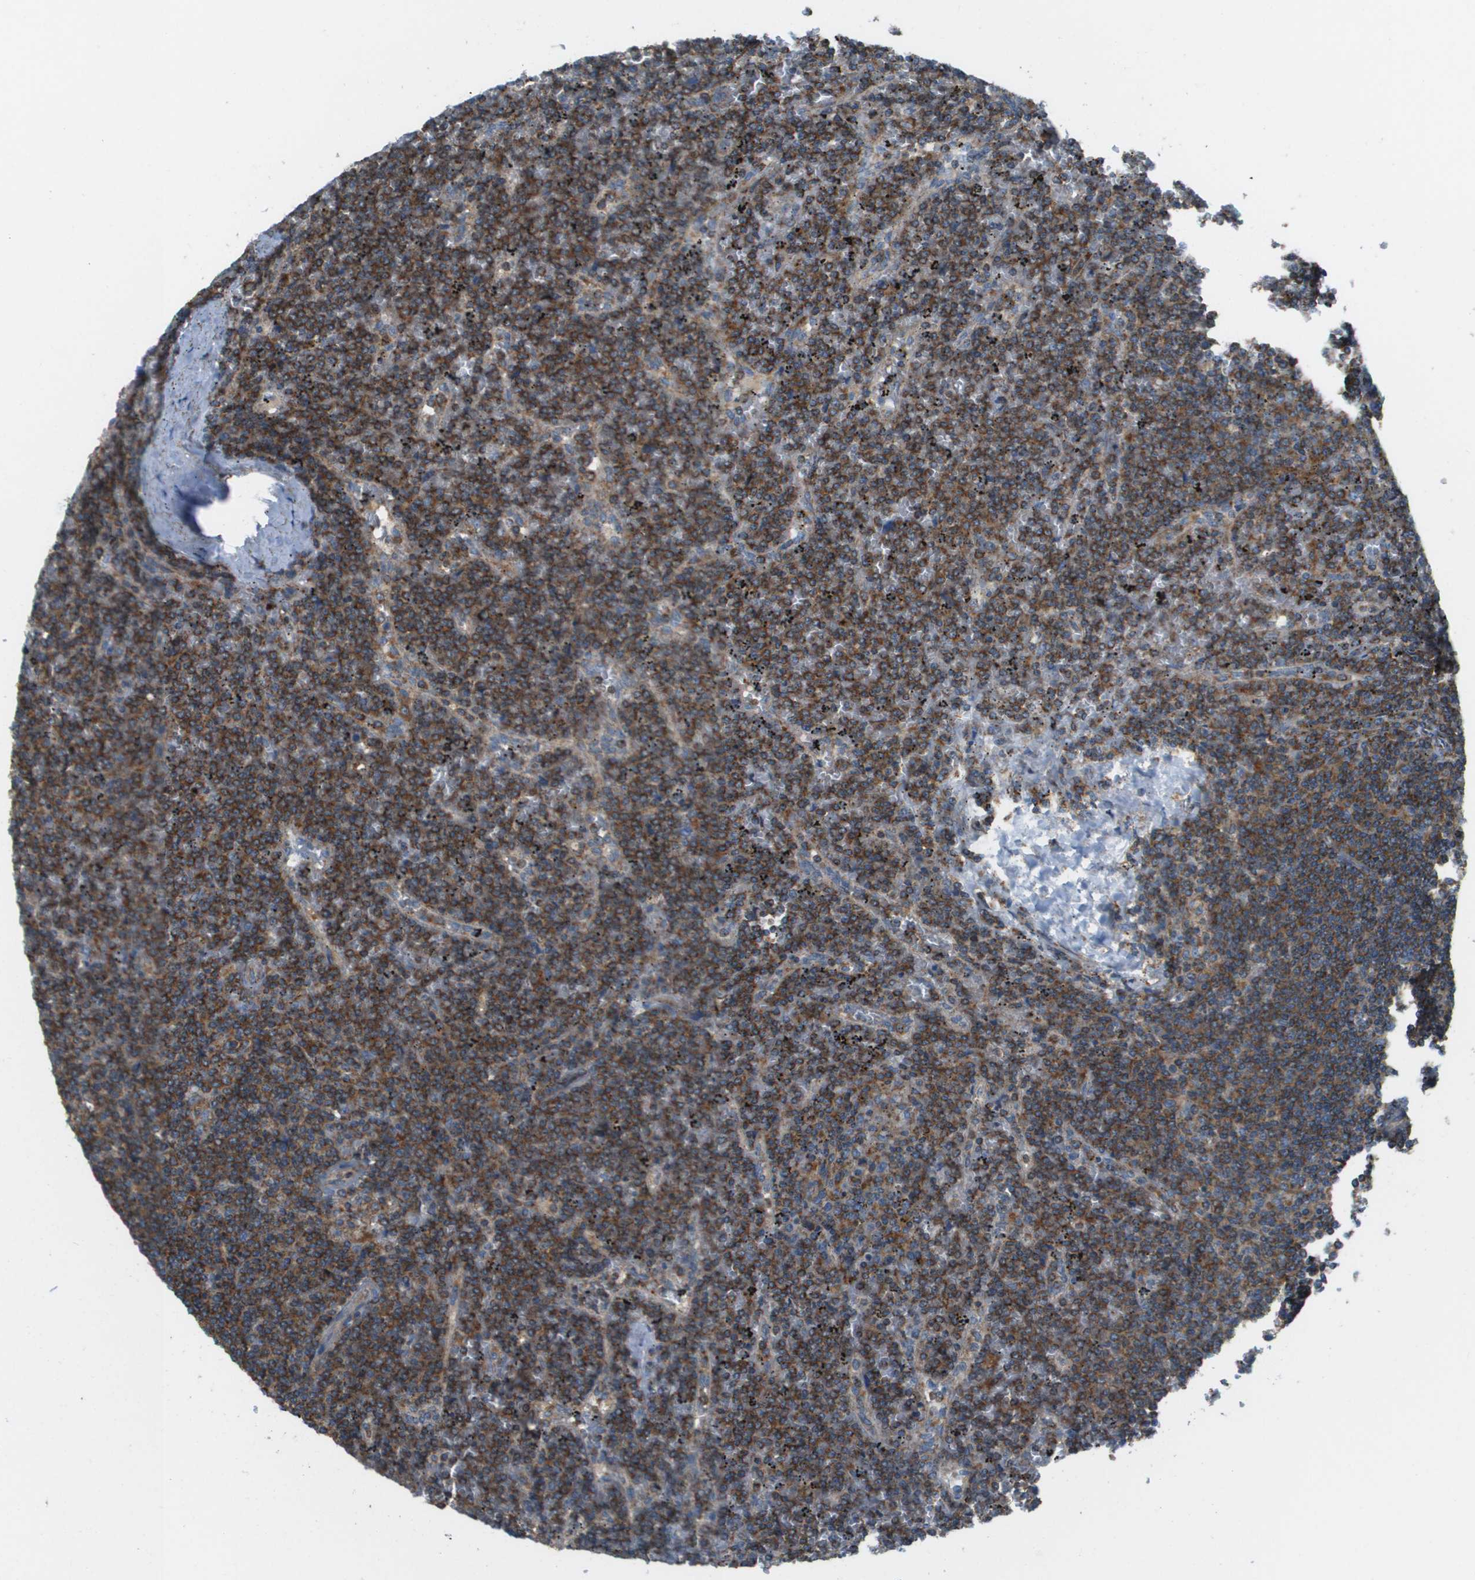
{"staining": {"intensity": "moderate", "quantity": ">75%", "location": "cytoplasmic/membranous"}, "tissue": "lymphoma", "cell_type": "Tumor cells", "image_type": "cancer", "snomed": [{"axis": "morphology", "description": "Malignant lymphoma, non-Hodgkin's type, Low grade"}, {"axis": "topography", "description": "Spleen"}], "caption": "This is an image of IHC staining of lymphoma, which shows moderate expression in the cytoplasmic/membranous of tumor cells.", "gene": "TAOK3", "patient": {"sex": "female", "age": 19}}